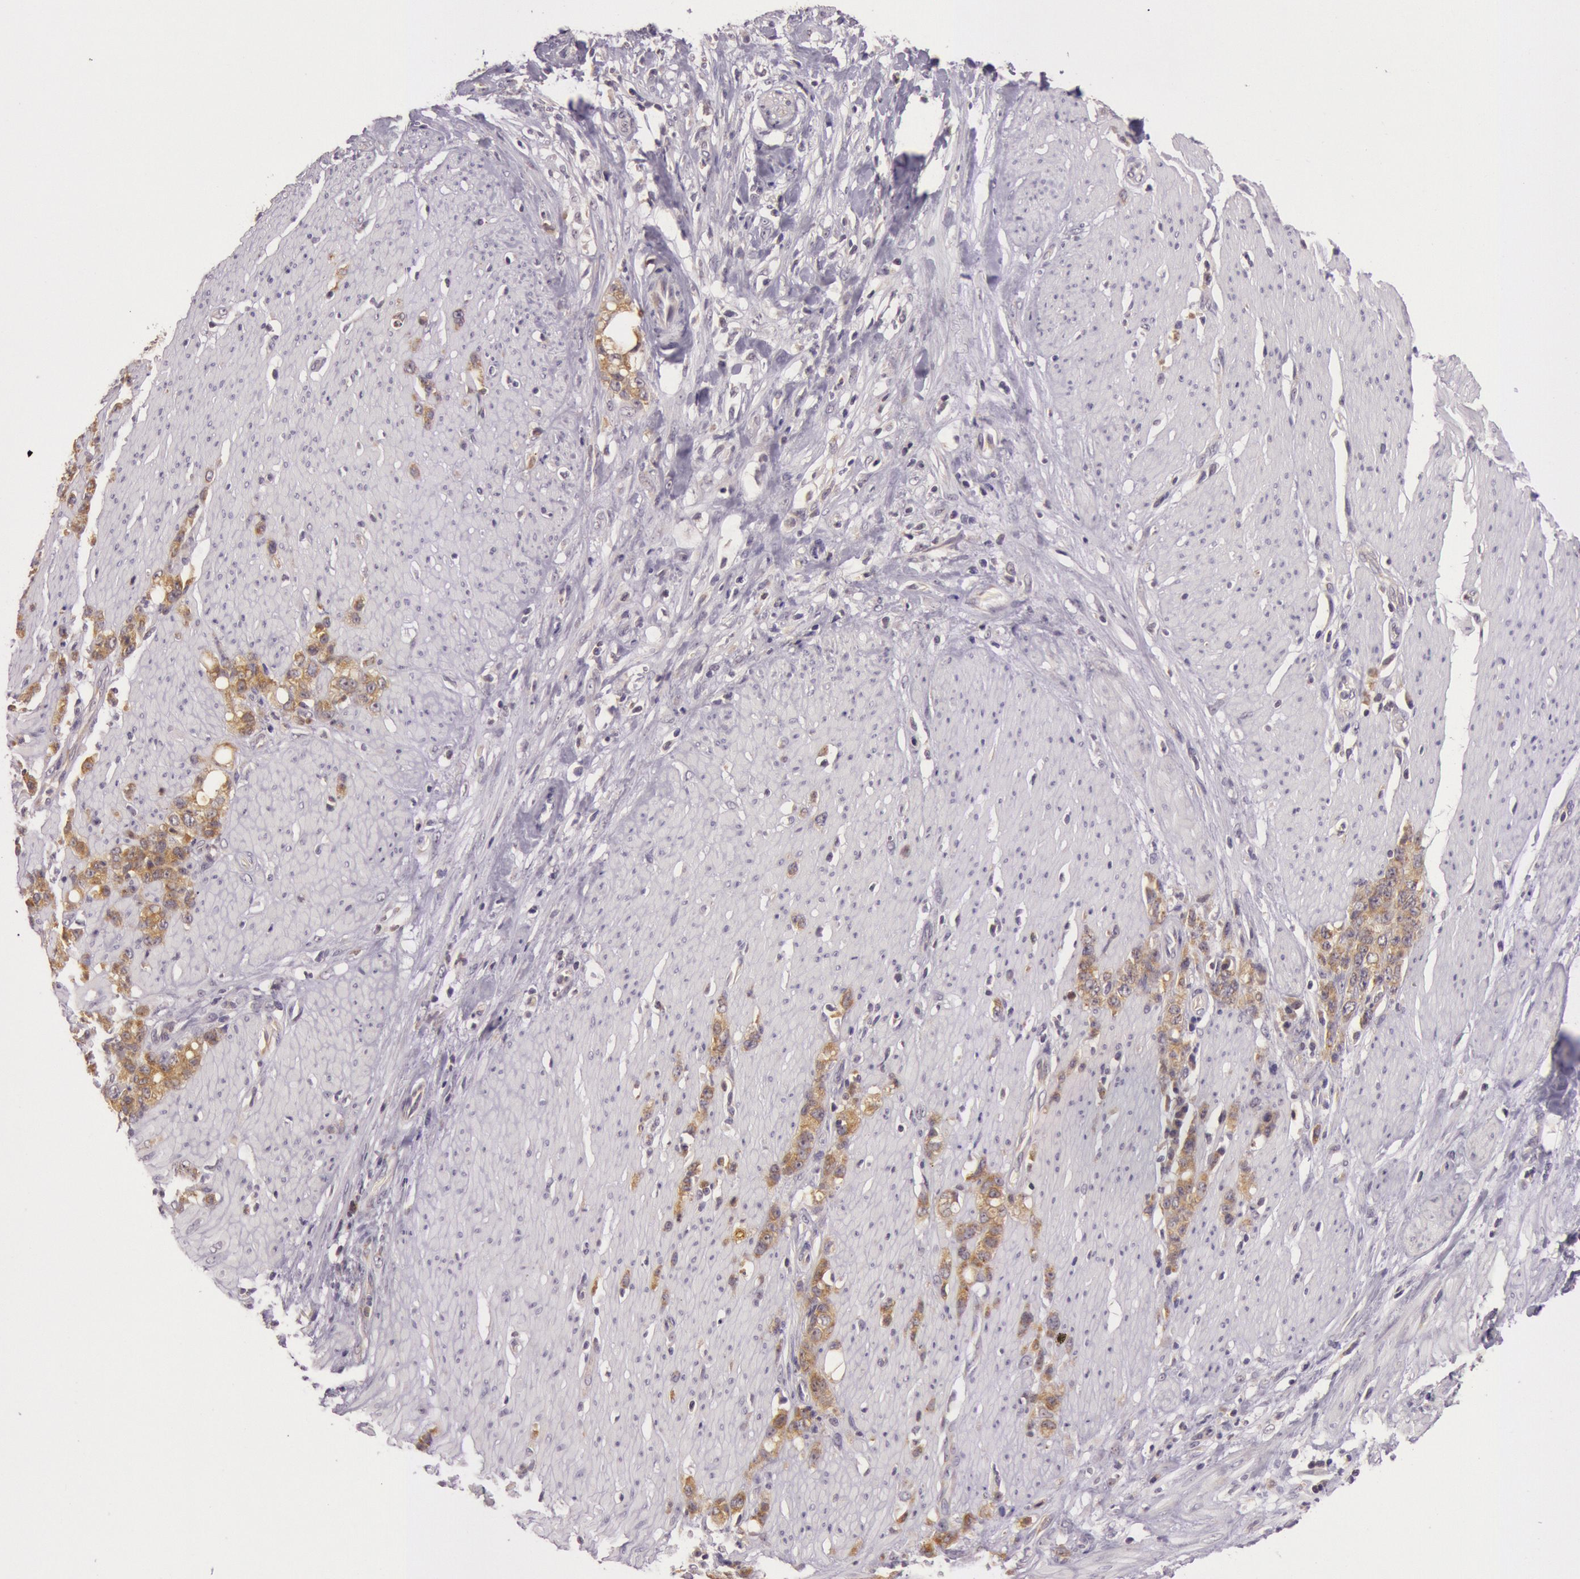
{"staining": {"intensity": "moderate", "quantity": ">75%", "location": "cytoplasmic/membranous"}, "tissue": "stomach cancer", "cell_type": "Tumor cells", "image_type": "cancer", "snomed": [{"axis": "morphology", "description": "Adenocarcinoma, NOS"}, {"axis": "topography", "description": "Stomach, lower"}], "caption": "This is a photomicrograph of immunohistochemistry staining of stomach cancer, which shows moderate positivity in the cytoplasmic/membranous of tumor cells.", "gene": "CDK16", "patient": {"sex": "male", "age": 88}}